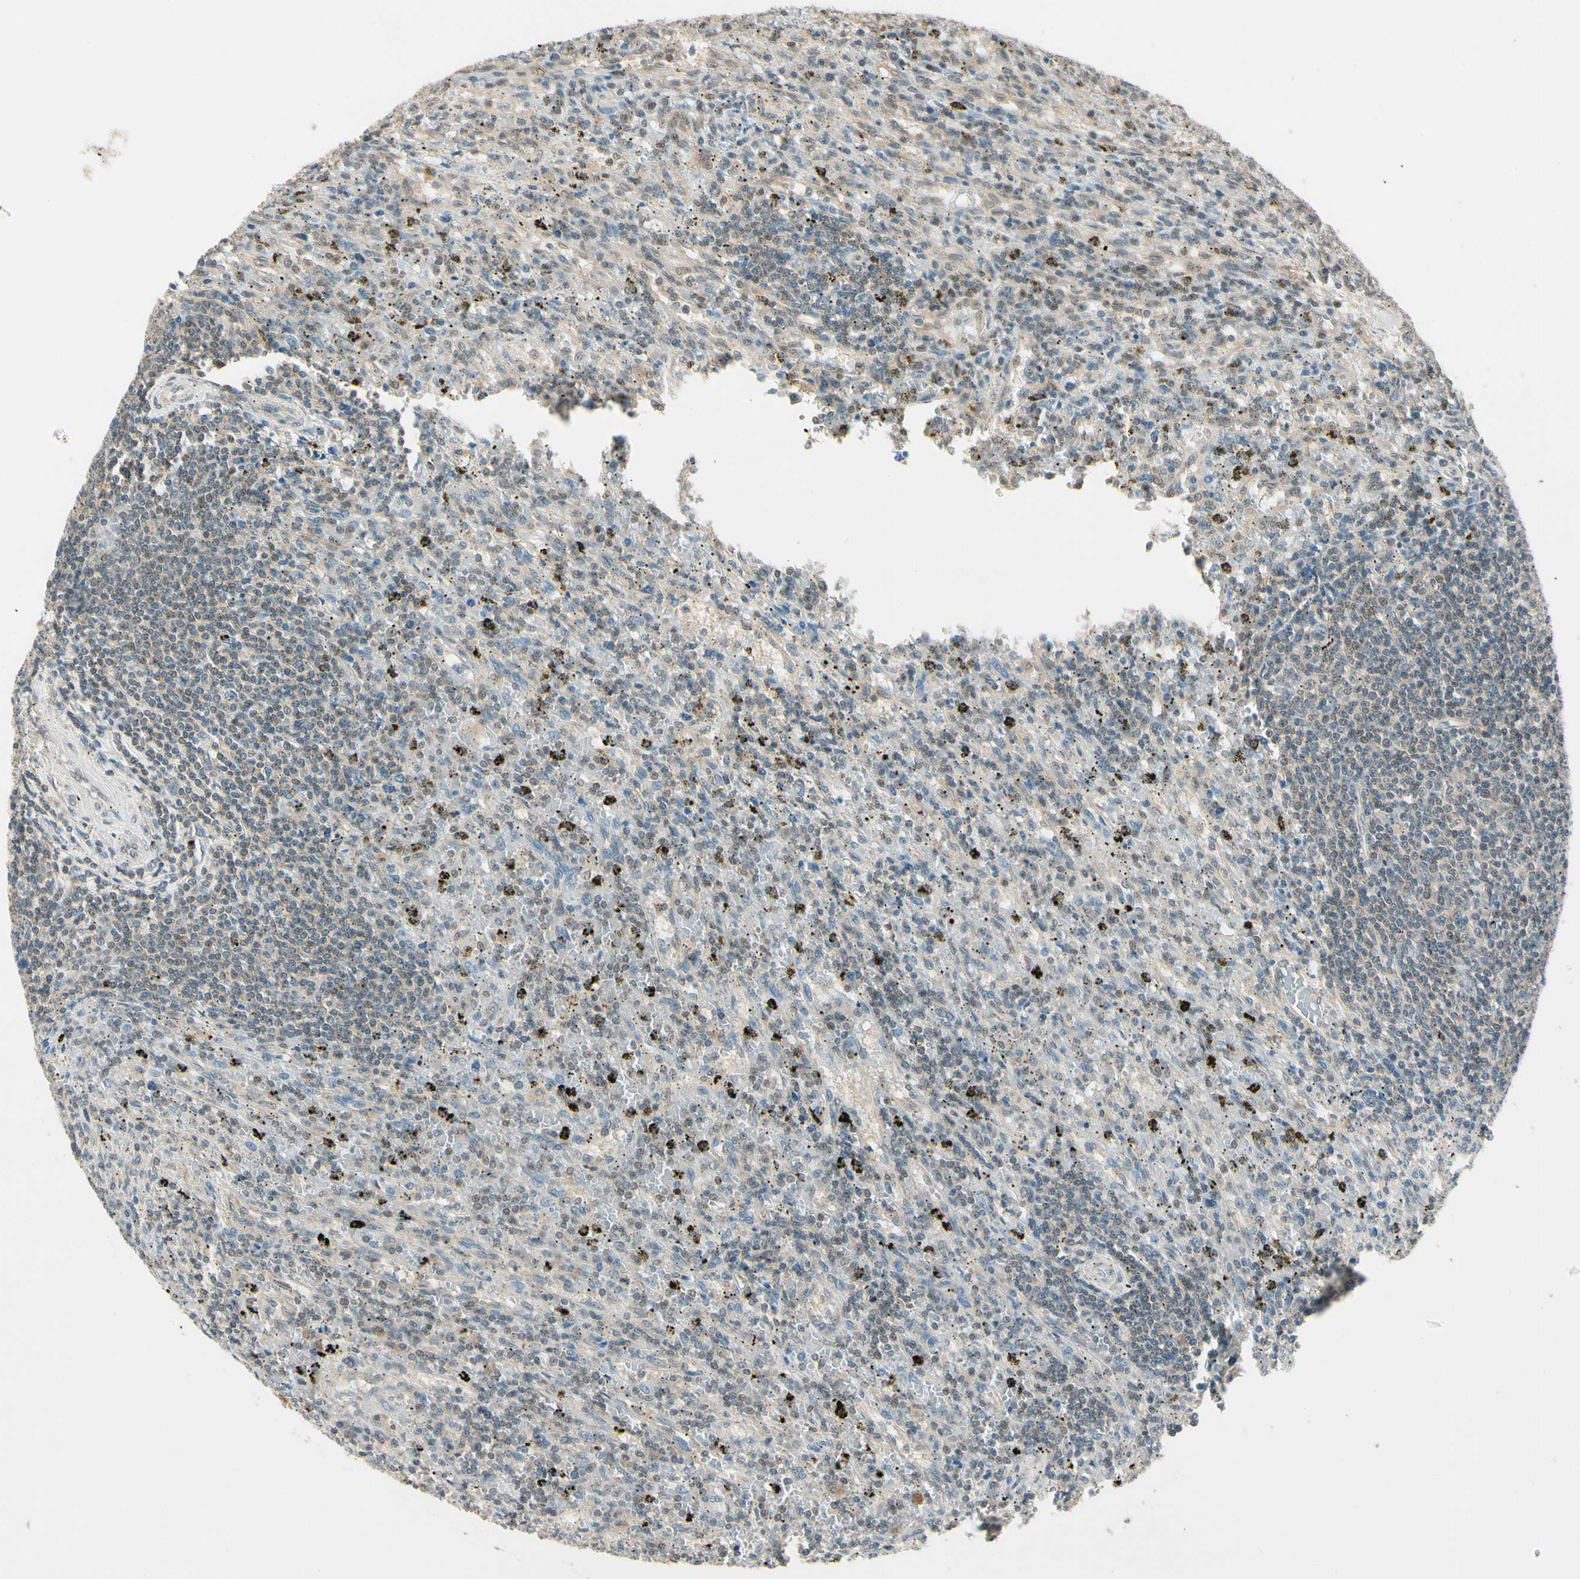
{"staining": {"intensity": "weak", "quantity": "<25%", "location": "cytoplasmic/membranous,nuclear"}, "tissue": "lymphoma", "cell_type": "Tumor cells", "image_type": "cancer", "snomed": [{"axis": "morphology", "description": "Malignant lymphoma, non-Hodgkin's type, Low grade"}, {"axis": "topography", "description": "Spleen"}], "caption": "Protein analysis of low-grade malignant lymphoma, non-Hodgkin's type reveals no significant expression in tumor cells. (DAB (3,3'-diaminobenzidine) immunohistochemistry (IHC) visualized using brightfield microscopy, high magnification).", "gene": "ZSCAN12", "patient": {"sex": "male", "age": 76}}